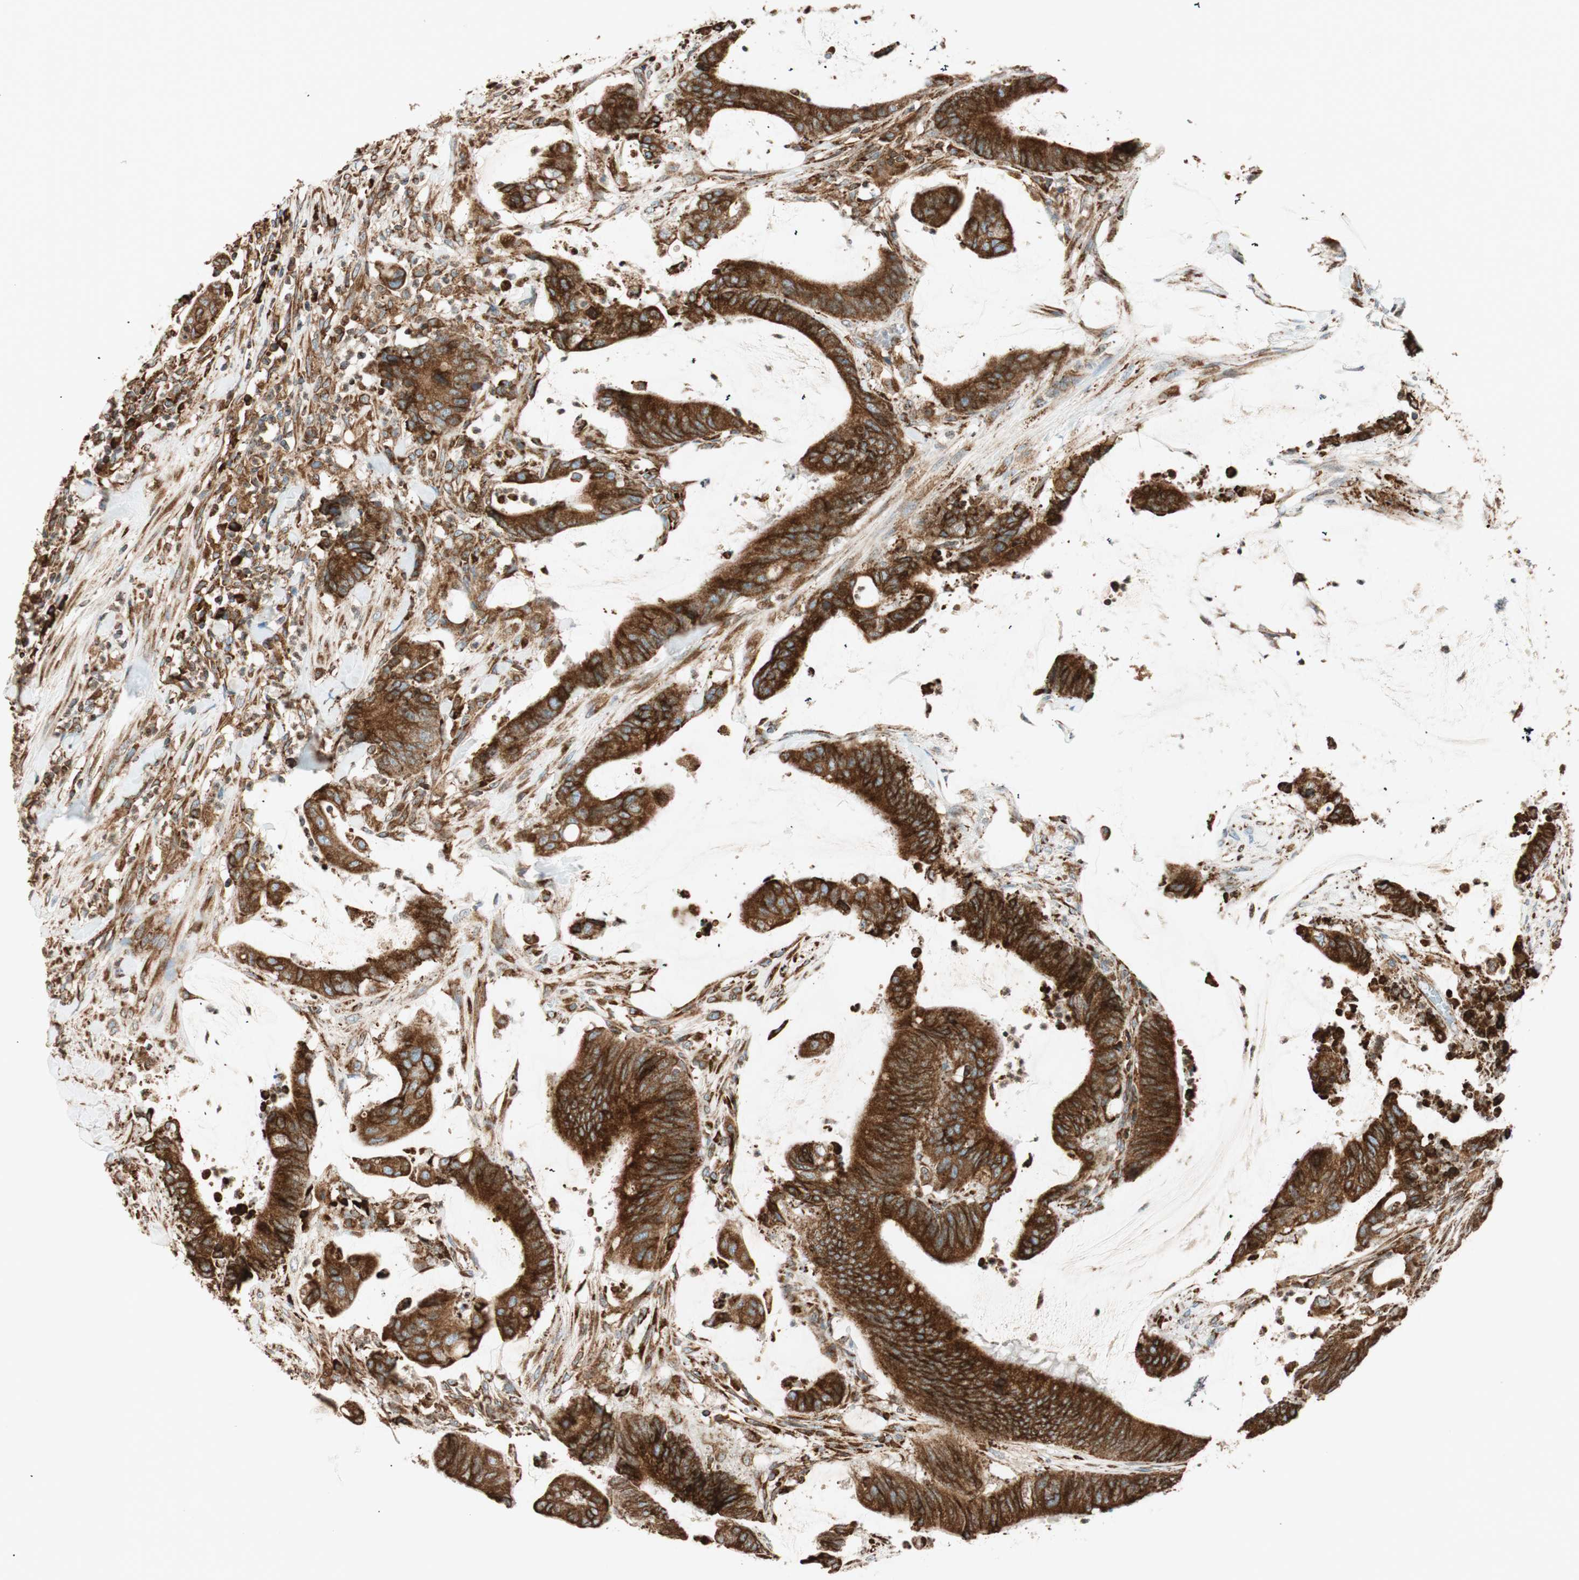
{"staining": {"intensity": "strong", "quantity": ">75%", "location": "cytoplasmic/membranous"}, "tissue": "colorectal cancer", "cell_type": "Tumor cells", "image_type": "cancer", "snomed": [{"axis": "morphology", "description": "Adenocarcinoma, NOS"}, {"axis": "topography", "description": "Rectum"}], "caption": "Colorectal cancer (adenocarcinoma) tissue exhibits strong cytoplasmic/membranous expression in about >75% of tumor cells, visualized by immunohistochemistry.", "gene": "PRKCSH", "patient": {"sex": "female", "age": 66}}